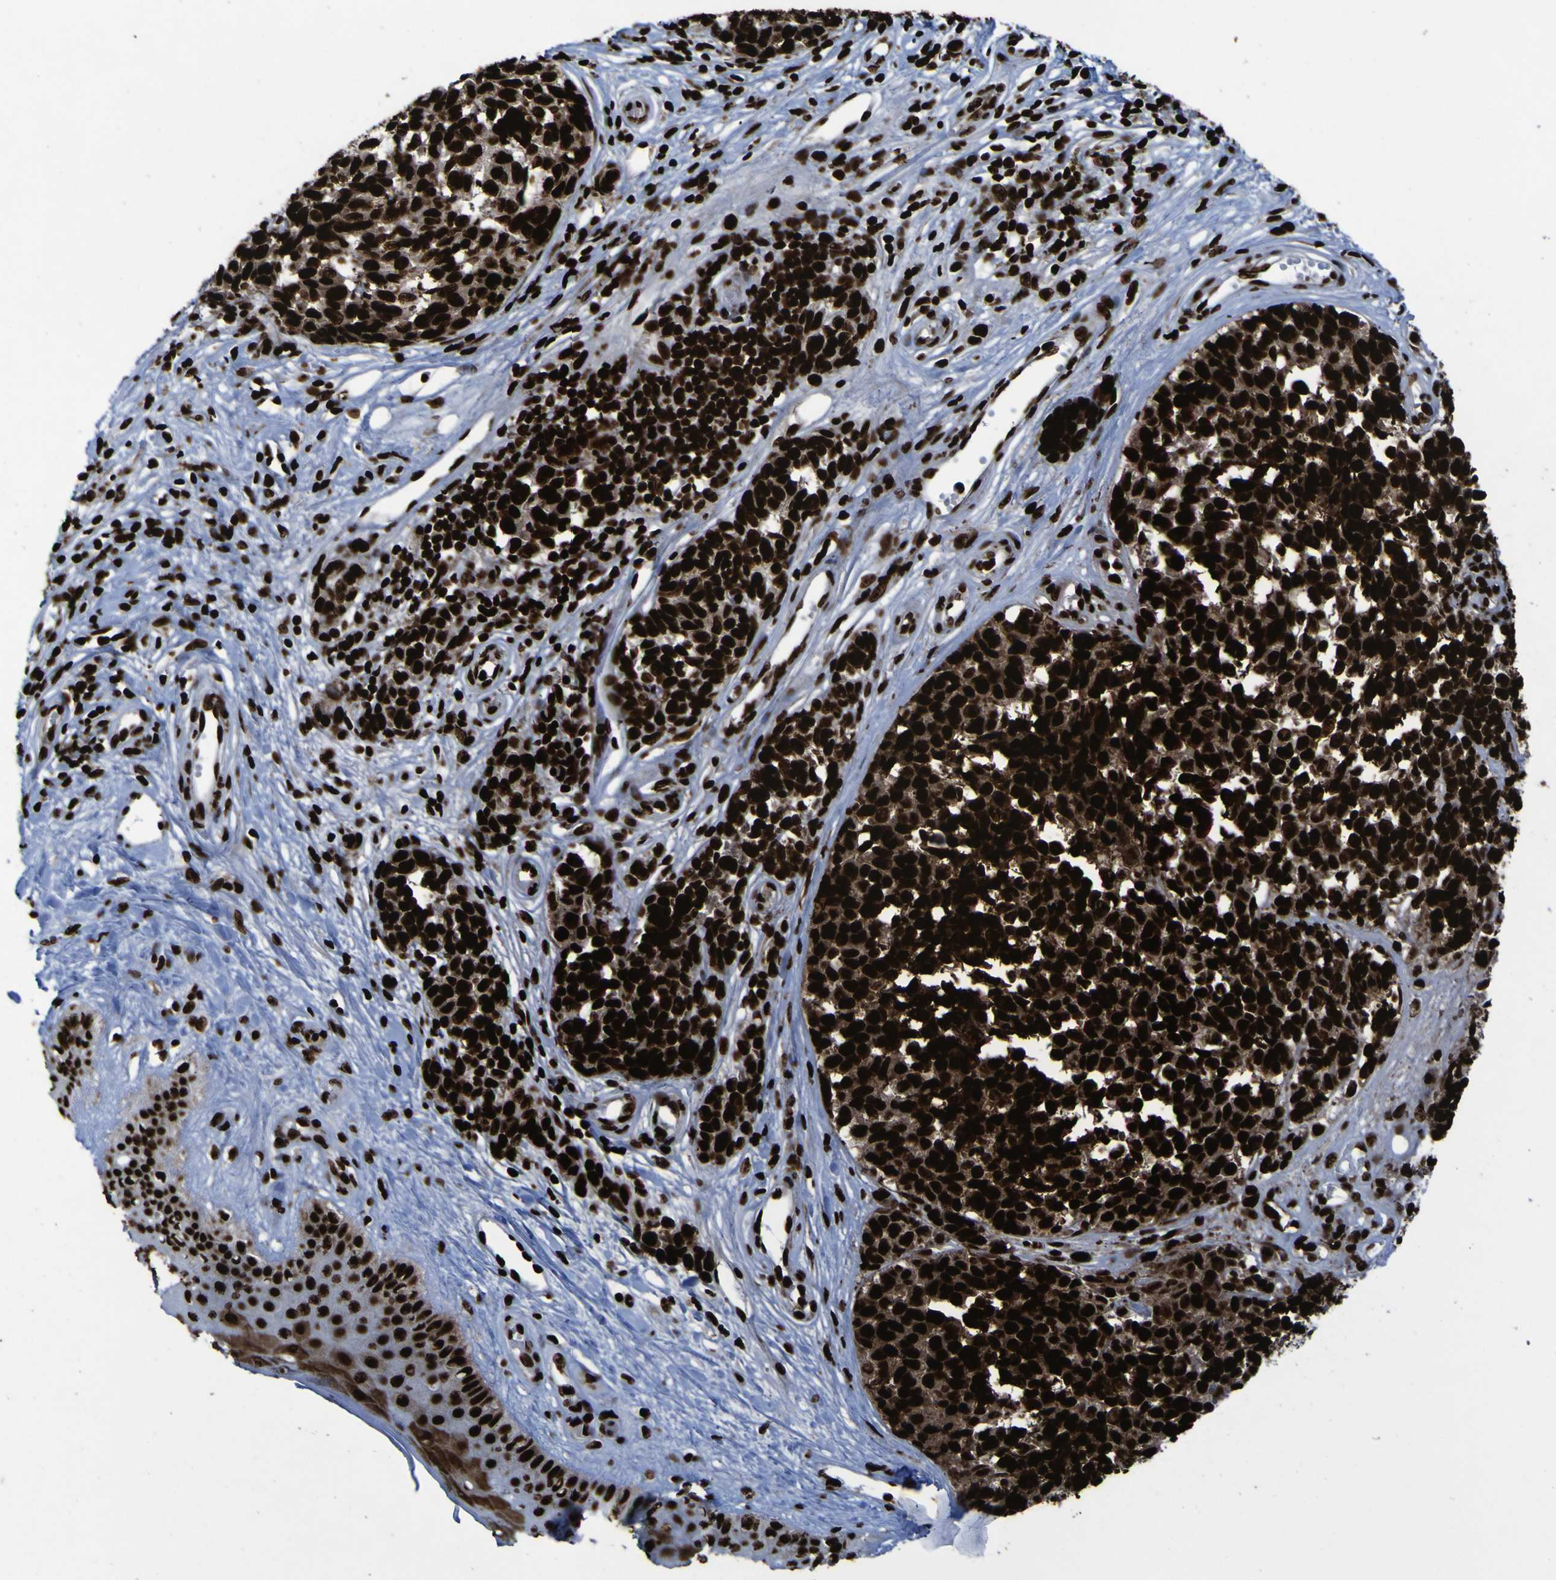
{"staining": {"intensity": "strong", "quantity": ">75%", "location": "nuclear"}, "tissue": "melanoma", "cell_type": "Tumor cells", "image_type": "cancer", "snomed": [{"axis": "morphology", "description": "Malignant melanoma, NOS"}, {"axis": "topography", "description": "Skin"}], "caption": "Protein staining of melanoma tissue shows strong nuclear expression in approximately >75% of tumor cells. The staining was performed using DAB, with brown indicating positive protein expression. Nuclei are stained blue with hematoxylin.", "gene": "NPM1", "patient": {"sex": "female", "age": 64}}